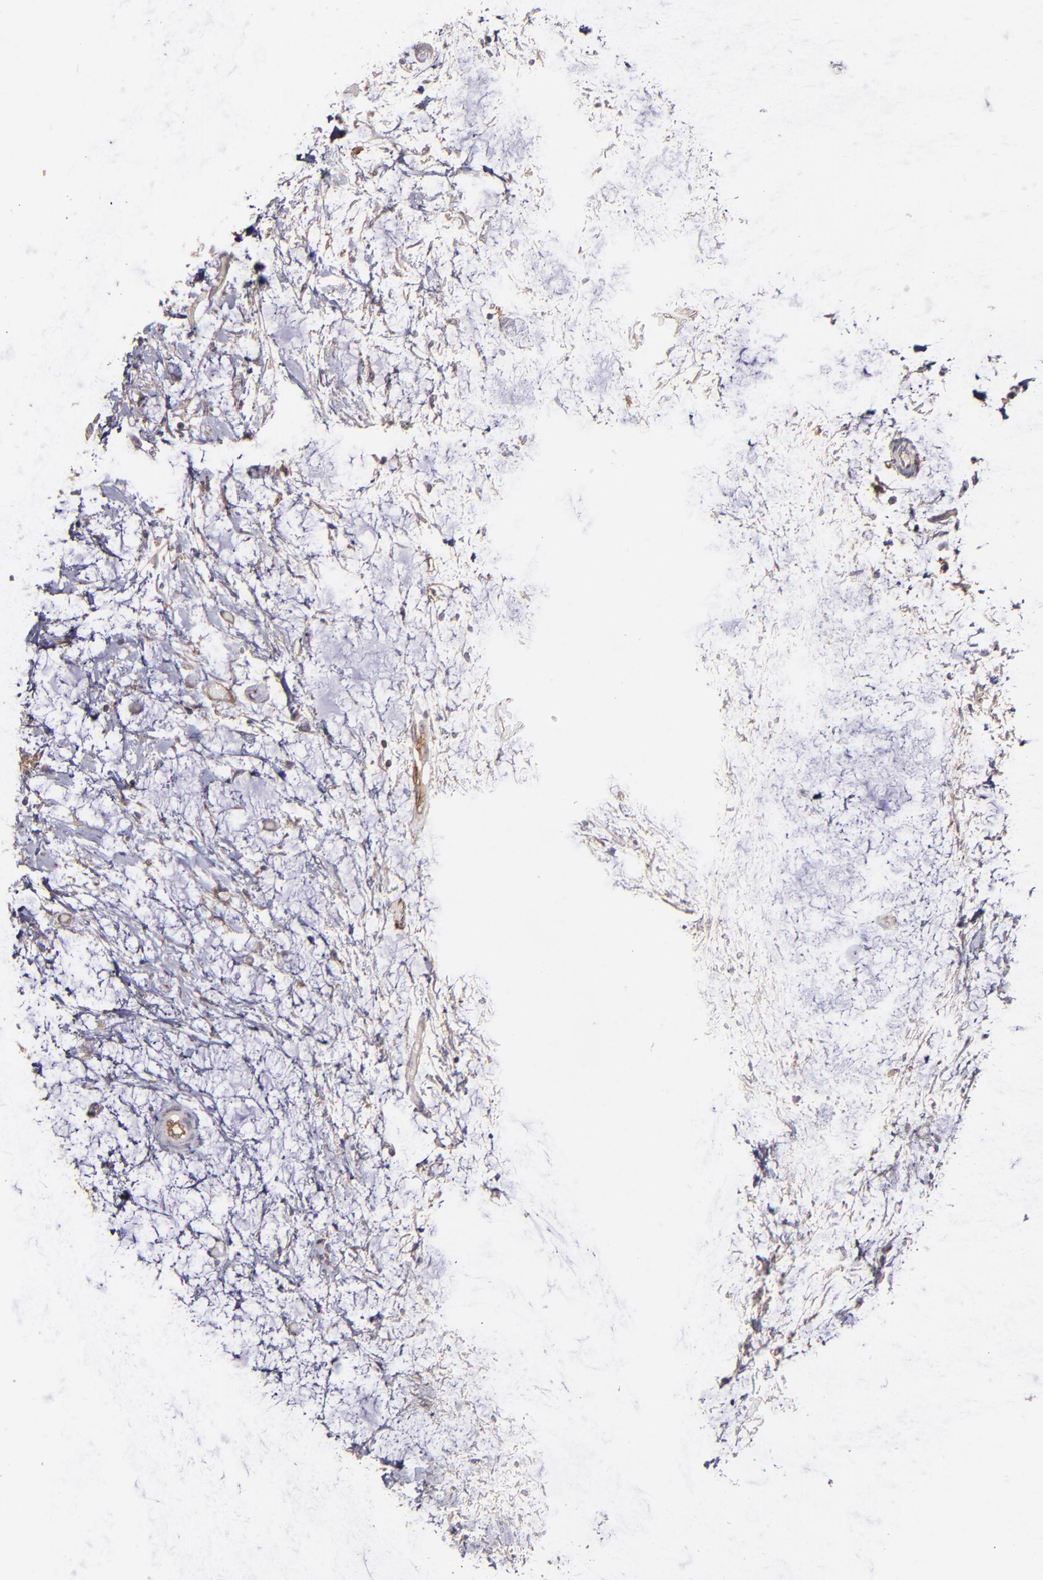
{"staining": {"intensity": "weak", "quantity": "25%-75%", "location": "cytoplasmic/membranous"}, "tissue": "colorectal cancer", "cell_type": "Tumor cells", "image_type": "cancer", "snomed": [{"axis": "morphology", "description": "Normal tissue, NOS"}, {"axis": "morphology", "description": "Adenocarcinoma, NOS"}, {"axis": "topography", "description": "Colon"}, {"axis": "topography", "description": "Peripheral nerve tissue"}], "caption": "Immunohistochemistry (IHC) histopathology image of human adenocarcinoma (colorectal) stained for a protein (brown), which displays low levels of weak cytoplasmic/membranous positivity in about 25%-75% of tumor cells.", "gene": "ICAM1", "patient": {"sex": "male", "age": 14}}